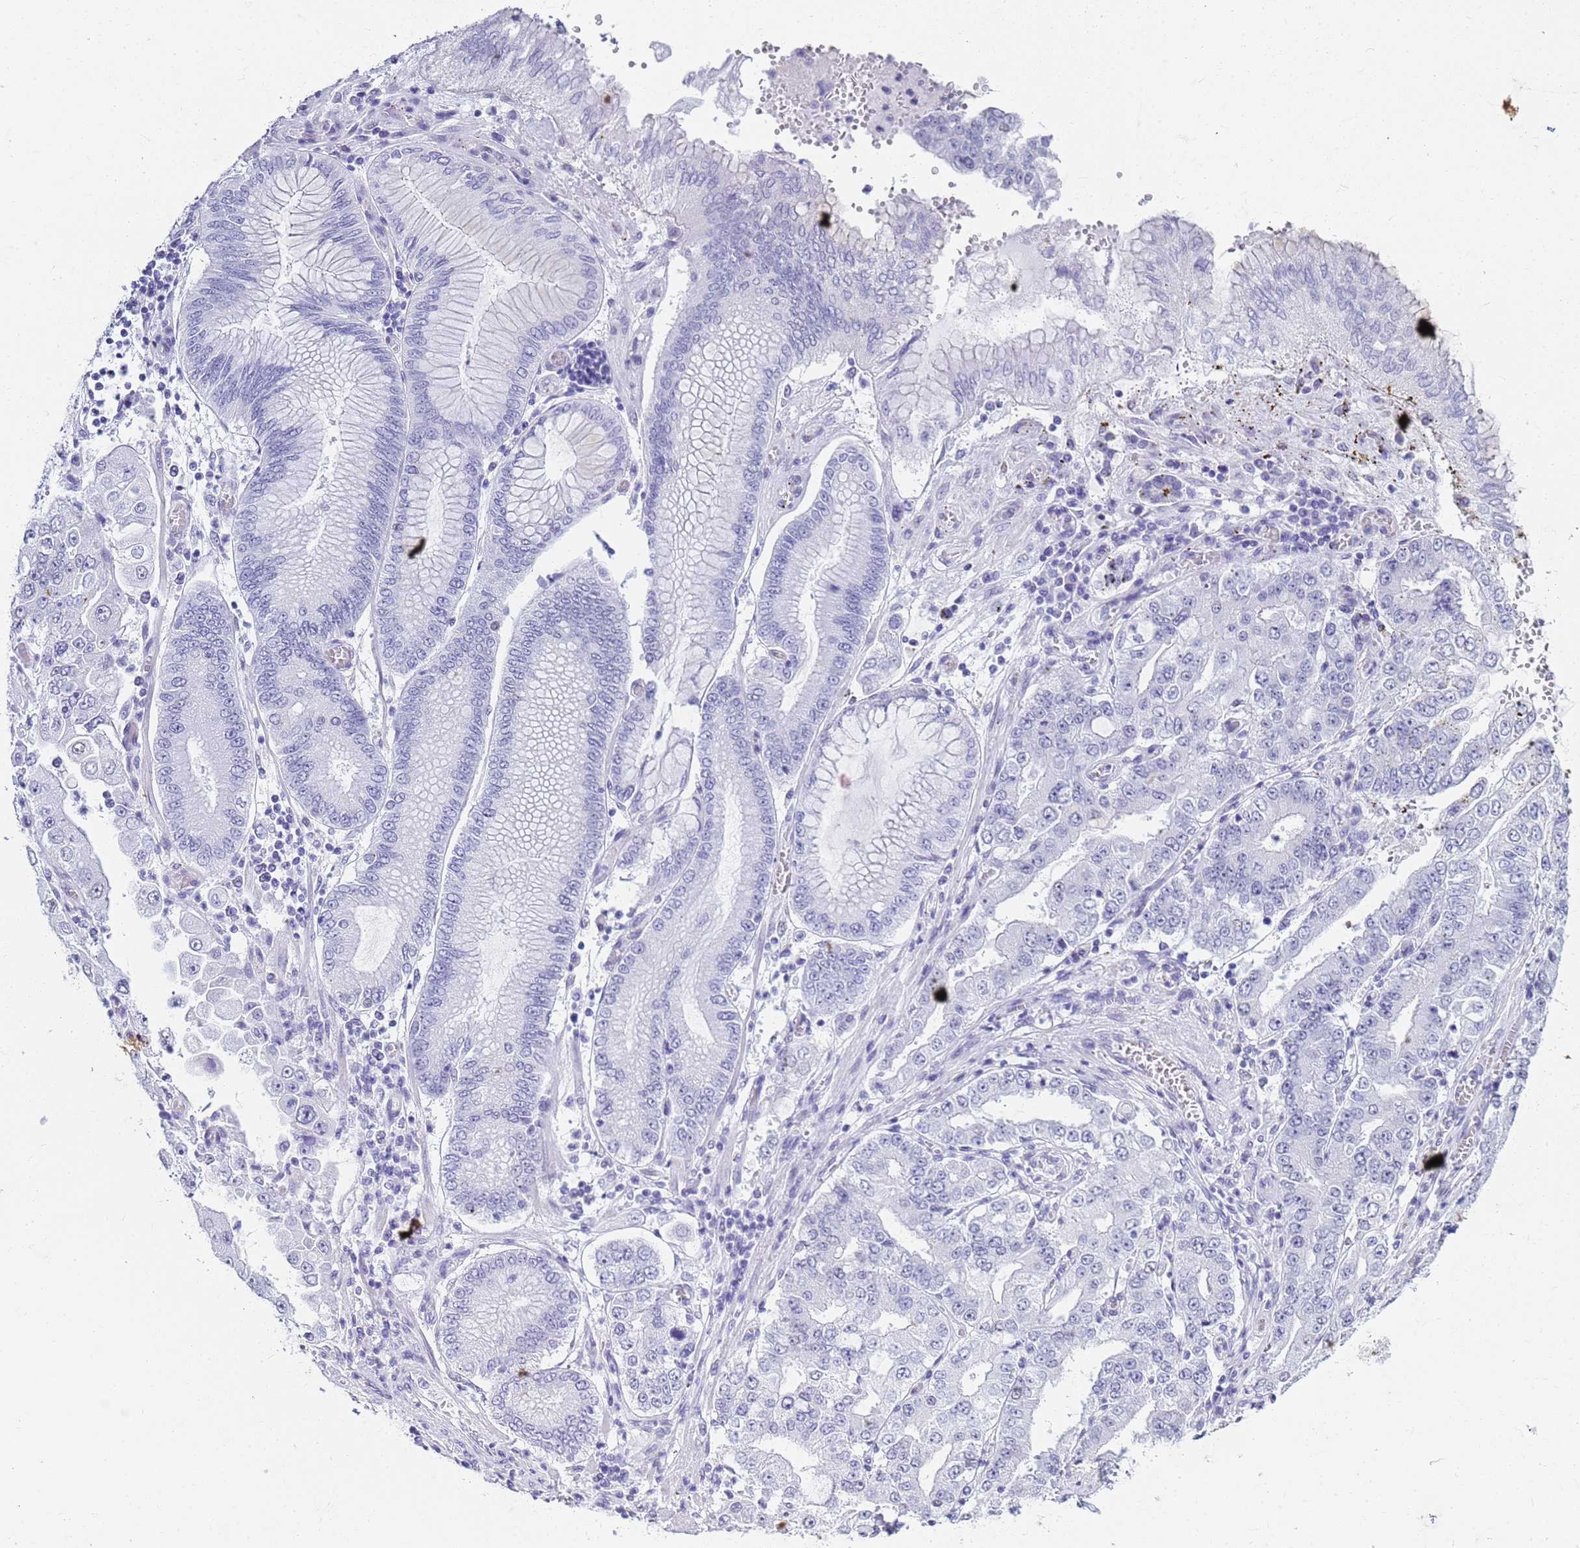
{"staining": {"intensity": "negative", "quantity": "none", "location": "none"}, "tissue": "stomach cancer", "cell_type": "Tumor cells", "image_type": "cancer", "snomed": [{"axis": "morphology", "description": "Adenocarcinoma, NOS"}, {"axis": "topography", "description": "Stomach"}], "caption": "Tumor cells are negative for protein expression in human stomach cancer (adenocarcinoma).", "gene": "SLC7A9", "patient": {"sex": "male", "age": 76}}